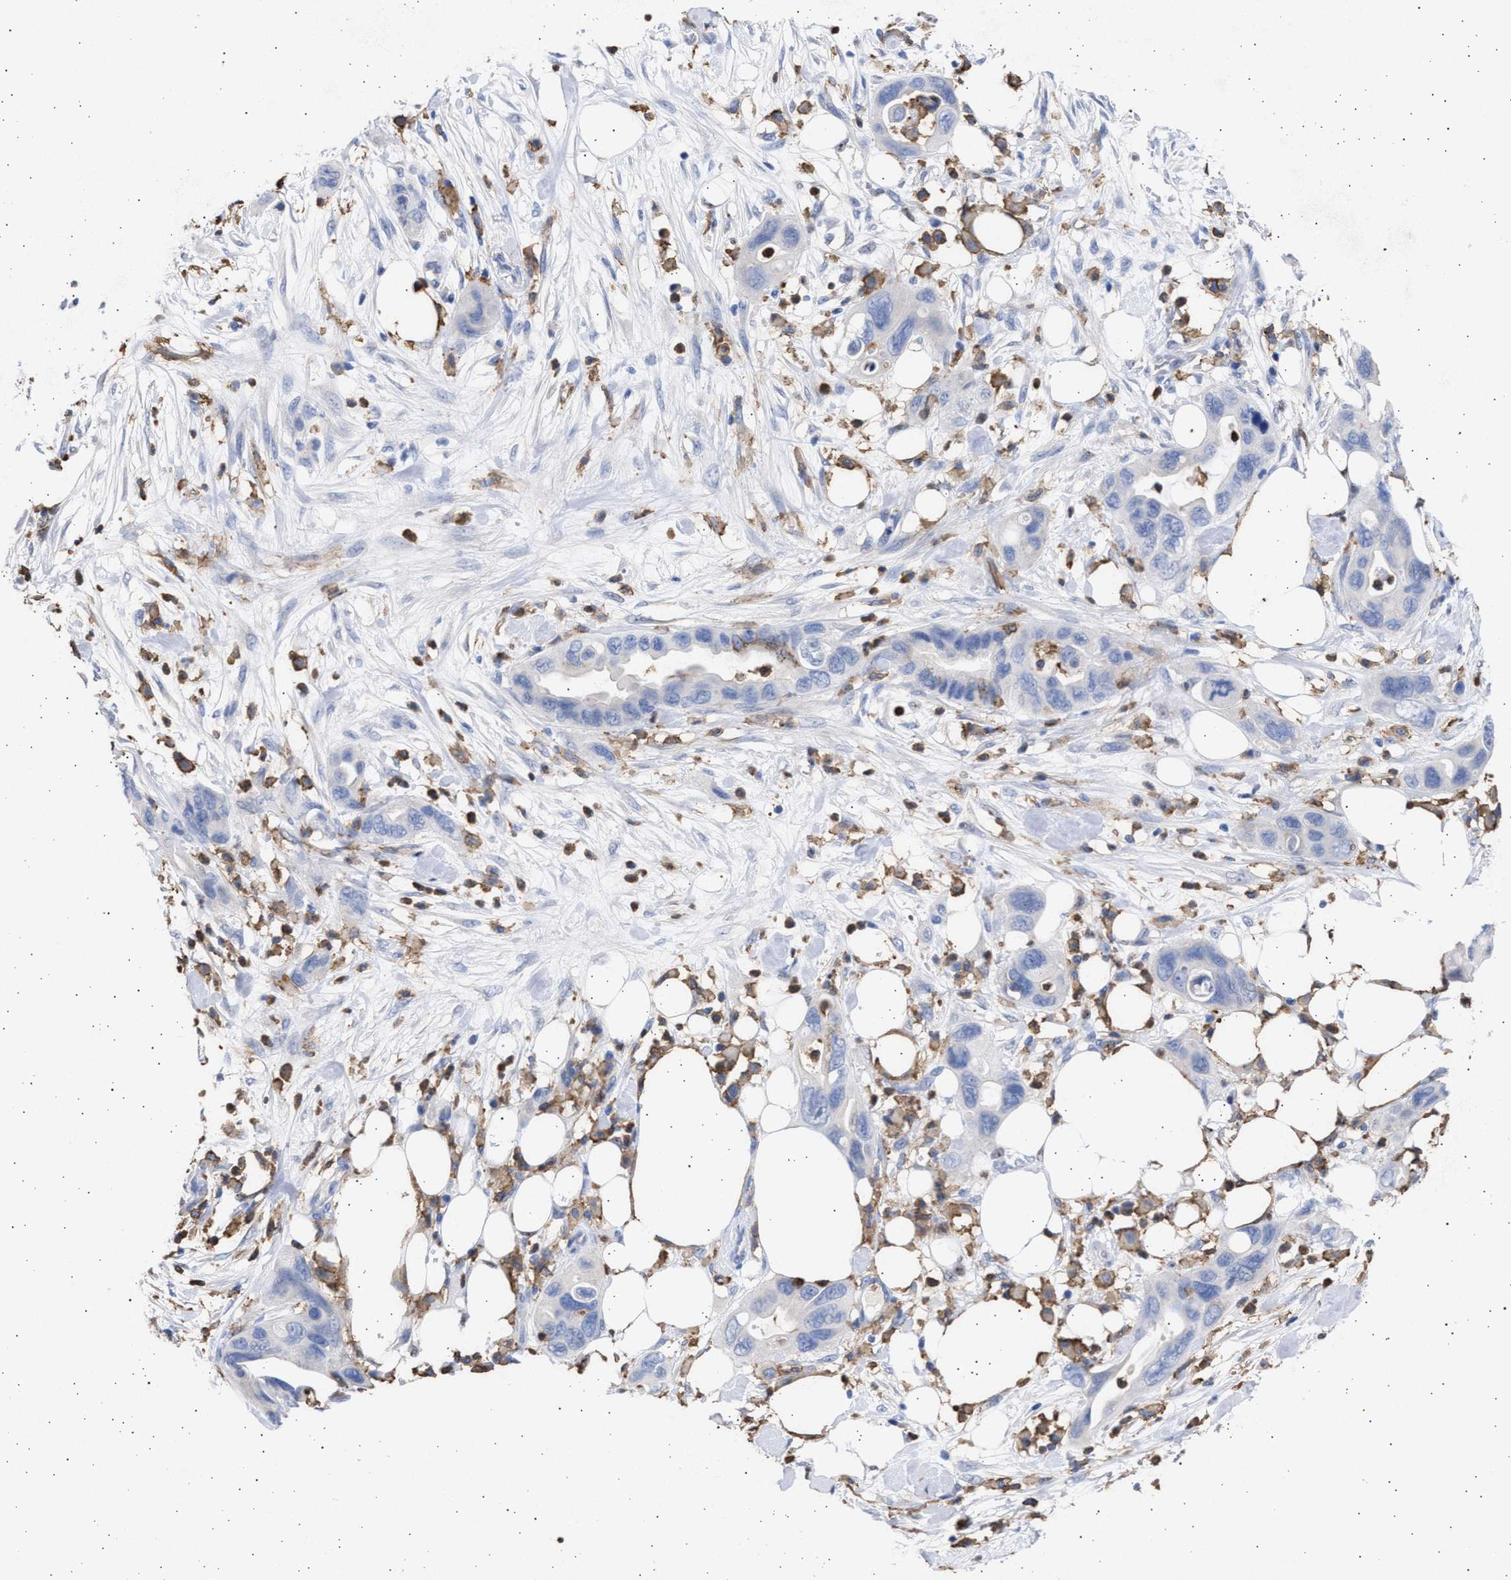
{"staining": {"intensity": "negative", "quantity": "none", "location": "none"}, "tissue": "pancreatic cancer", "cell_type": "Tumor cells", "image_type": "cancer", "snomed": [{"axis": "morphology", "description": "Adenocarcinoma, NOS"}, {"axis": "topography", "description": "Pancreas"}], "caption": "A high-resolution image shows immunohistochemistry staining of pancreatic cancer (adenocarcinoma), which shows no significant expression in tumor cells. The staining is performed using DAB (3,3'-diaminobenzidine) brown chromogen with nuclei counter-stained in using hematoxylin.", "gene": "FCER1A", "patient": {"sex": "female", "age": 71}}